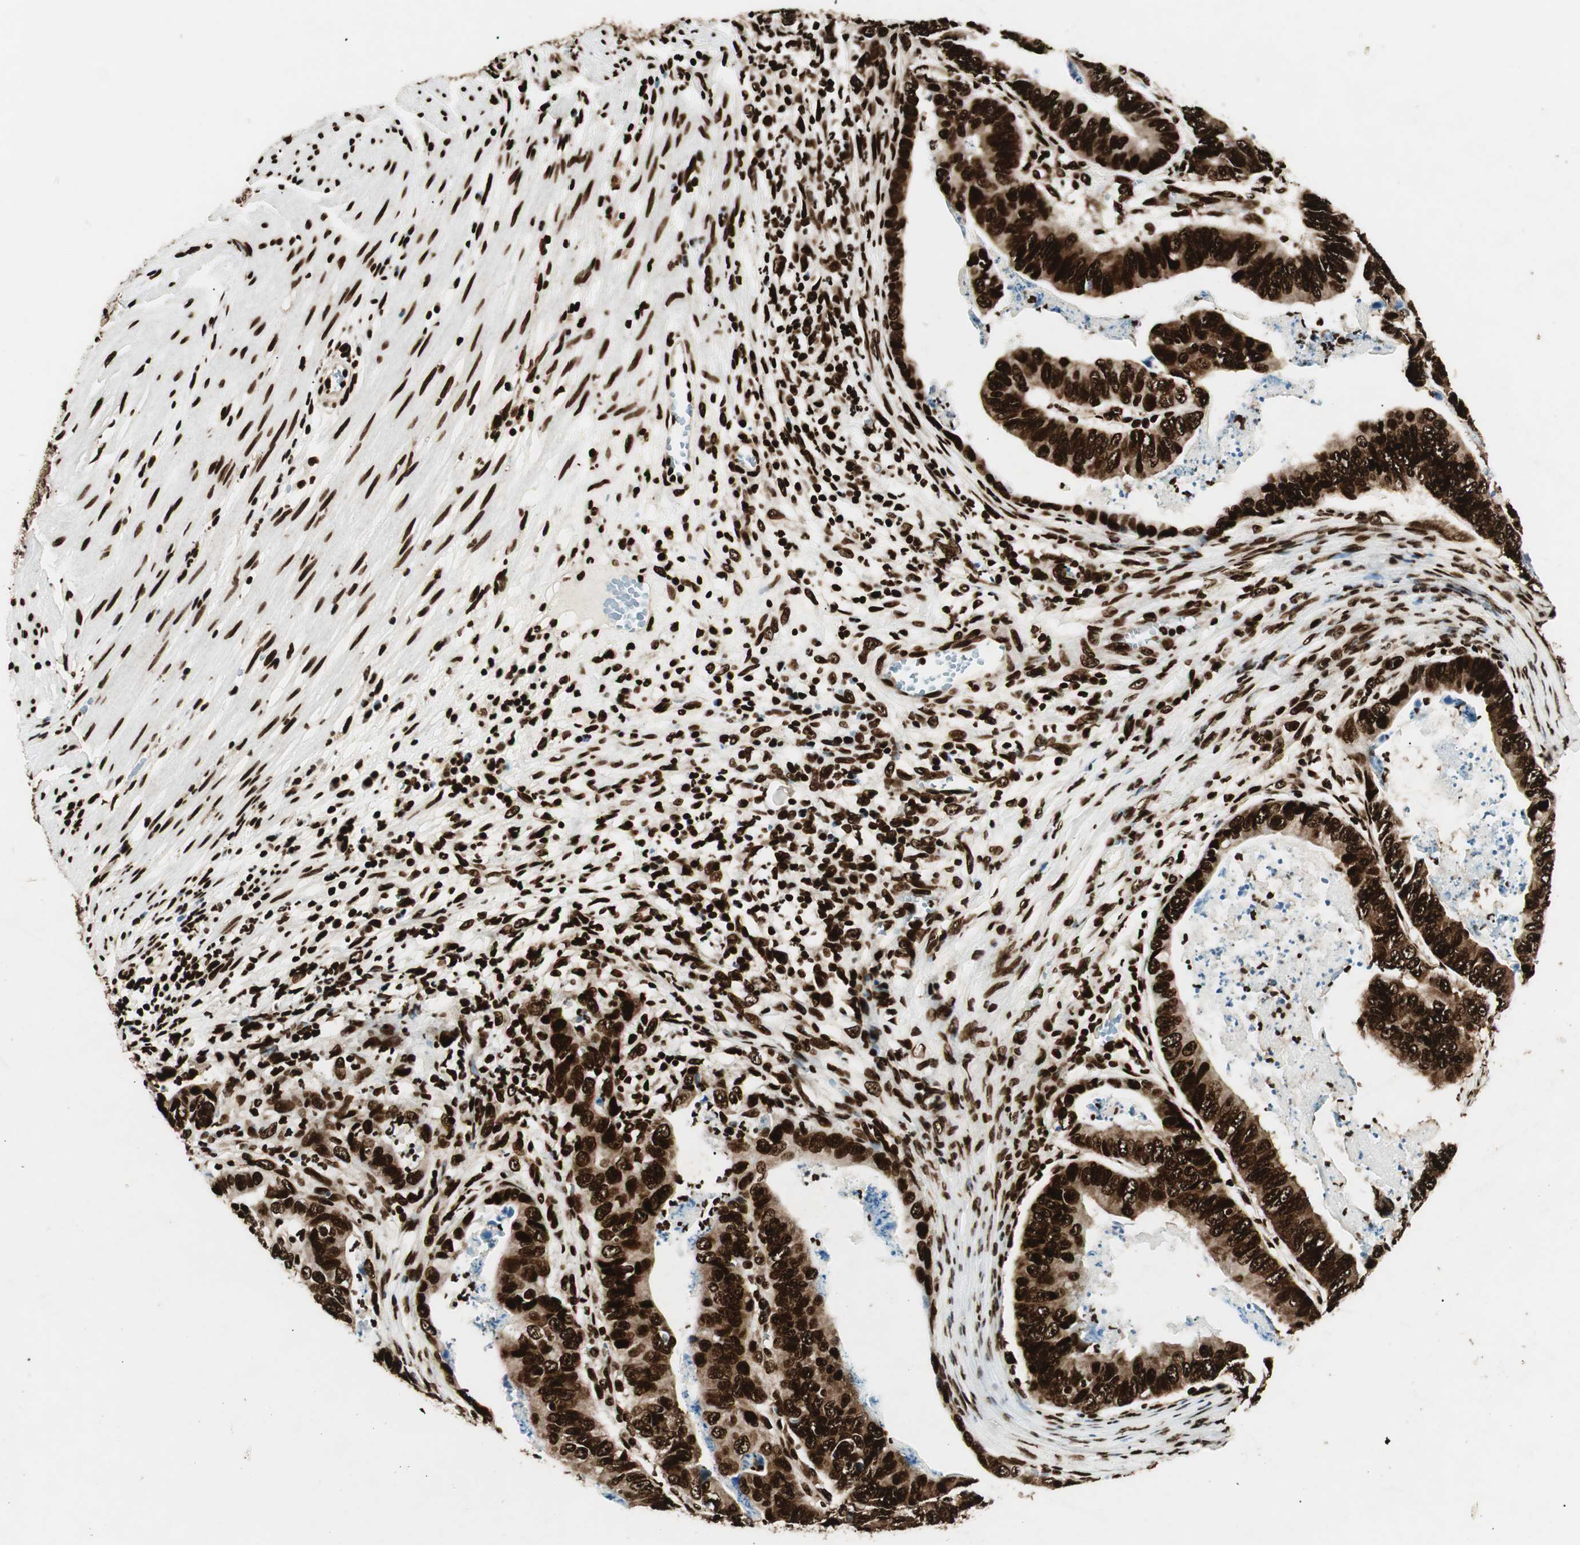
{"staining": {"intensity": "strong", "quantity": ">75%", "location": "cytoplasmic/membranous,nuclear"}, "tissue": "stomach cancer", "cell_type": "Tumor cells", "image_type": "cancer", "snomed": [{"axis": "morphology", "description": "Adenocarcinoma, NOS"}, {"axis": "topography", "description": "Stomach, lower"}], "caption": "The immunohistochemical stain highlights strong cytoplasmic/membranous and nuclear expression in tumor cells of stomach cancer tissue.", "gene": "EWSR1", "patient": {"sex": "male", "age": 77}}